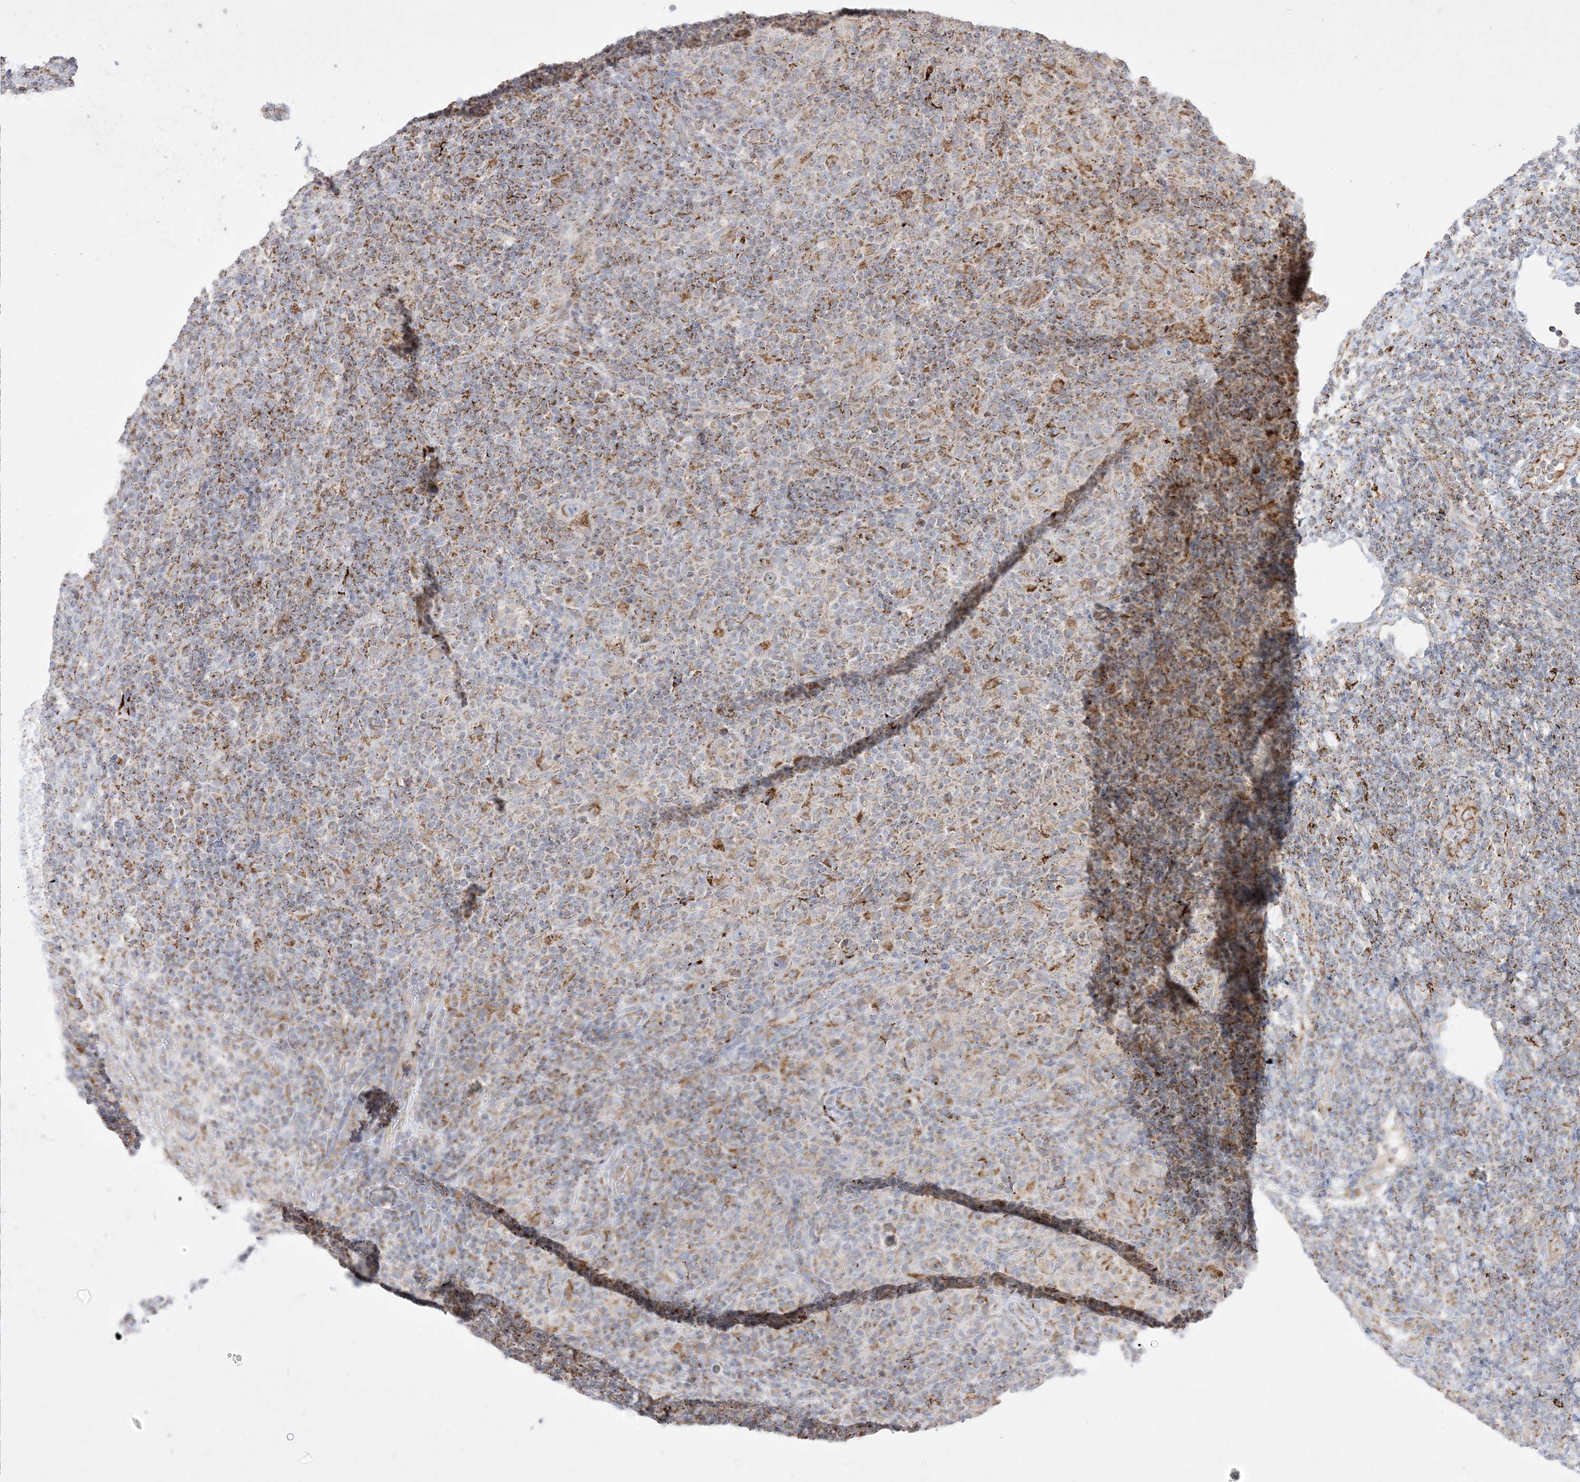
{"staining": {"intensity": "moderate", "quantity": ">75%", "location": "cytoplasmic/membranous"}, "tissue": "lymphoma", "cell_type": "Tumor cells", "image_type": "cancer", "snomed": [{"axis": "morphology", "description": "Hodgkin's disease, NOS"}, {"axis": "topography", "description": "Lymph node"}], "caption": "A brown stain highlights moderate cytoplasmic/membranous positivity of a protein in Hodgkin's disease tumor cells.", "gene": "NDUFAF3", "patient": {"sex": "male", "age": 70}}